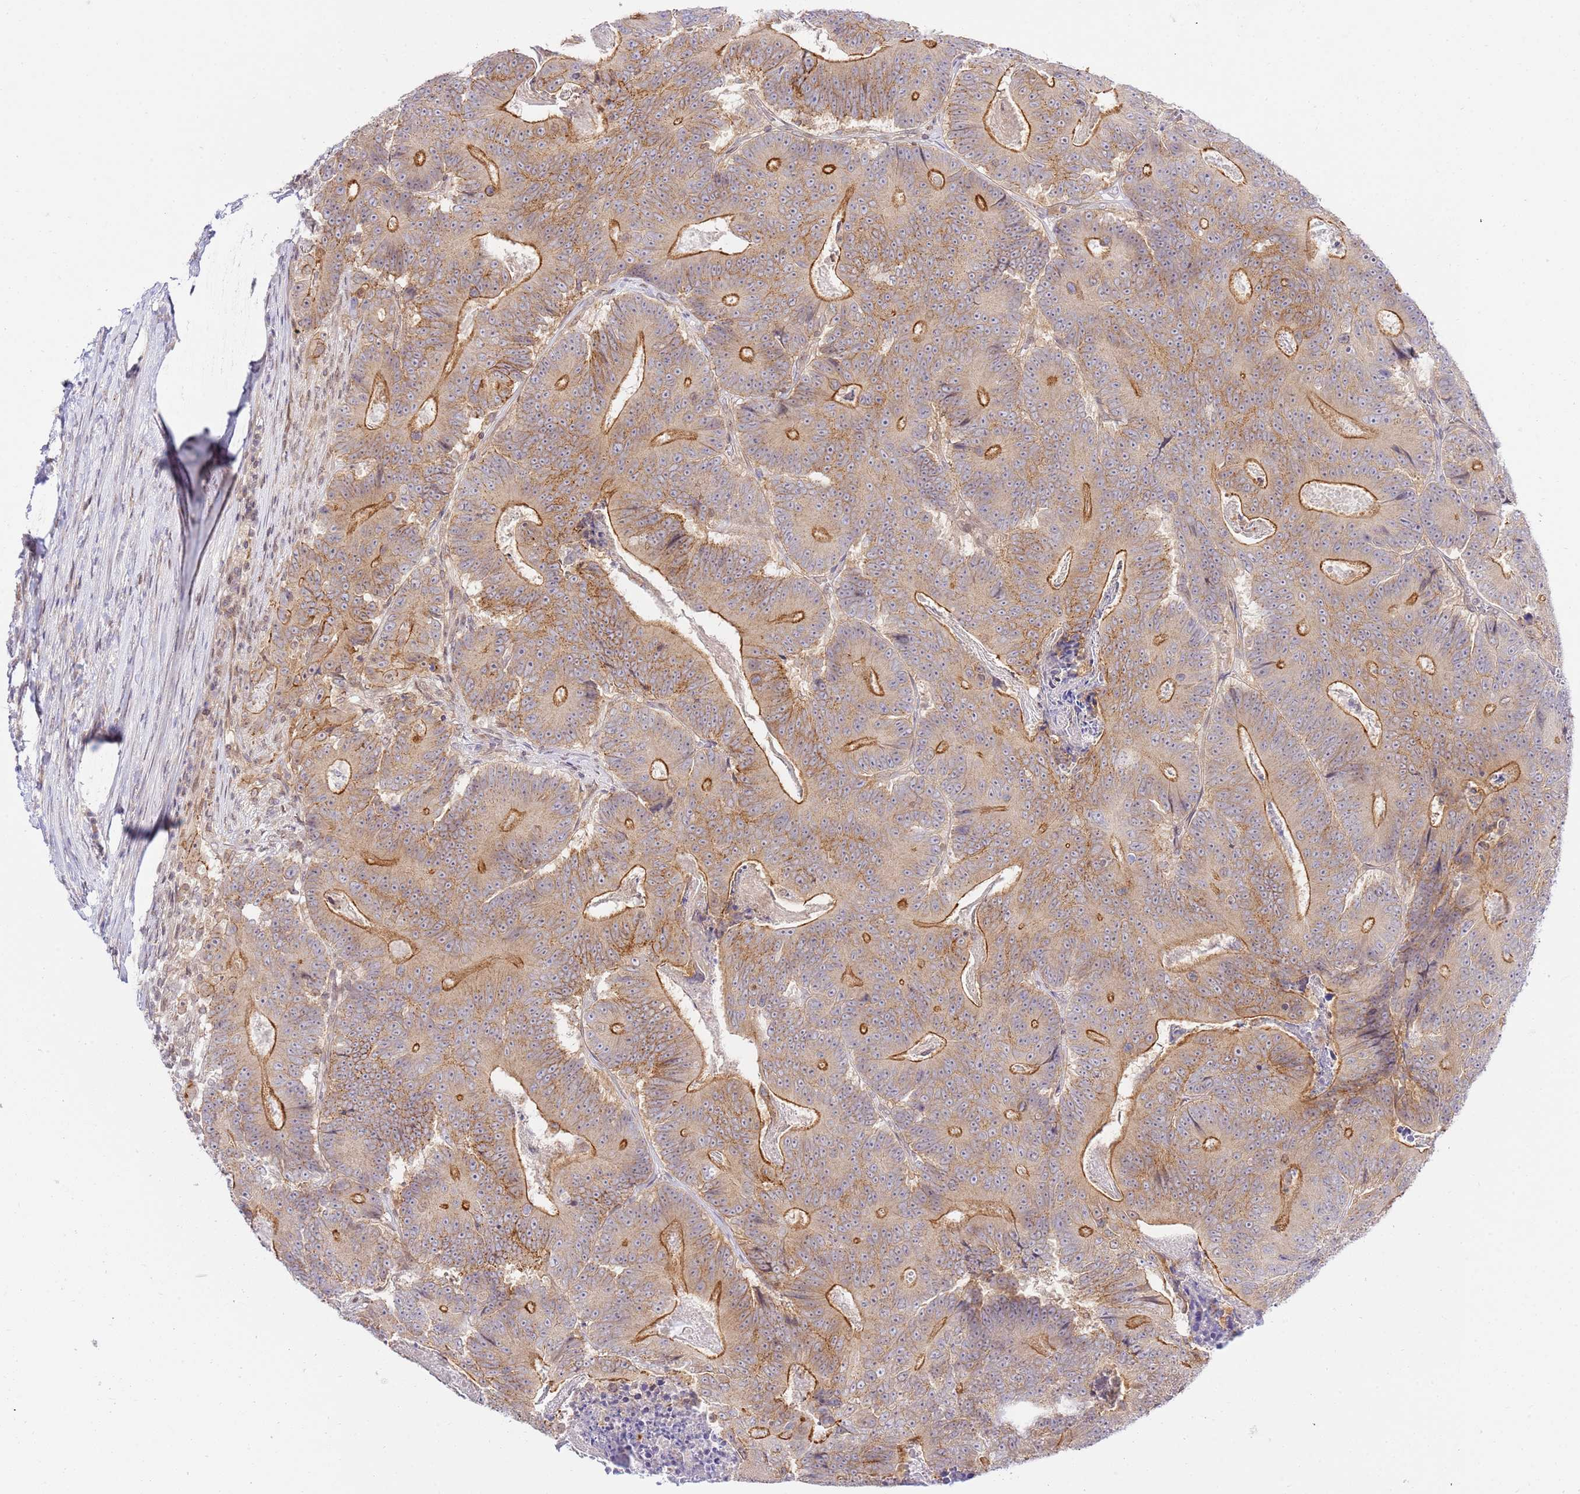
{"staining": {"intensity": "moderate", "quantity": "25%-75%", "location": "cytoplasmic/membranous"}, "tissue": "colorectal cancer", "cell_type": "Tumor cells", "image_type": "cancer", "snomed": [{"axis": "morphology", "description": "Adenocarcinoma, NOS"}, {"axis": "topography", "description": "Colon"}], "caption": "Protein expression analysis of human colorectal cancer (adenocarcinoma) reveals moderate cytoplasmic/membranous expression in about 25%-75% of tumor cells. (Stains: DAB in brown, nuclei in blue, Microscopy: brightfield microscopy at high magnification).", "gene": "TRIM37", "patient": {"sex": "male", "age": 83}}